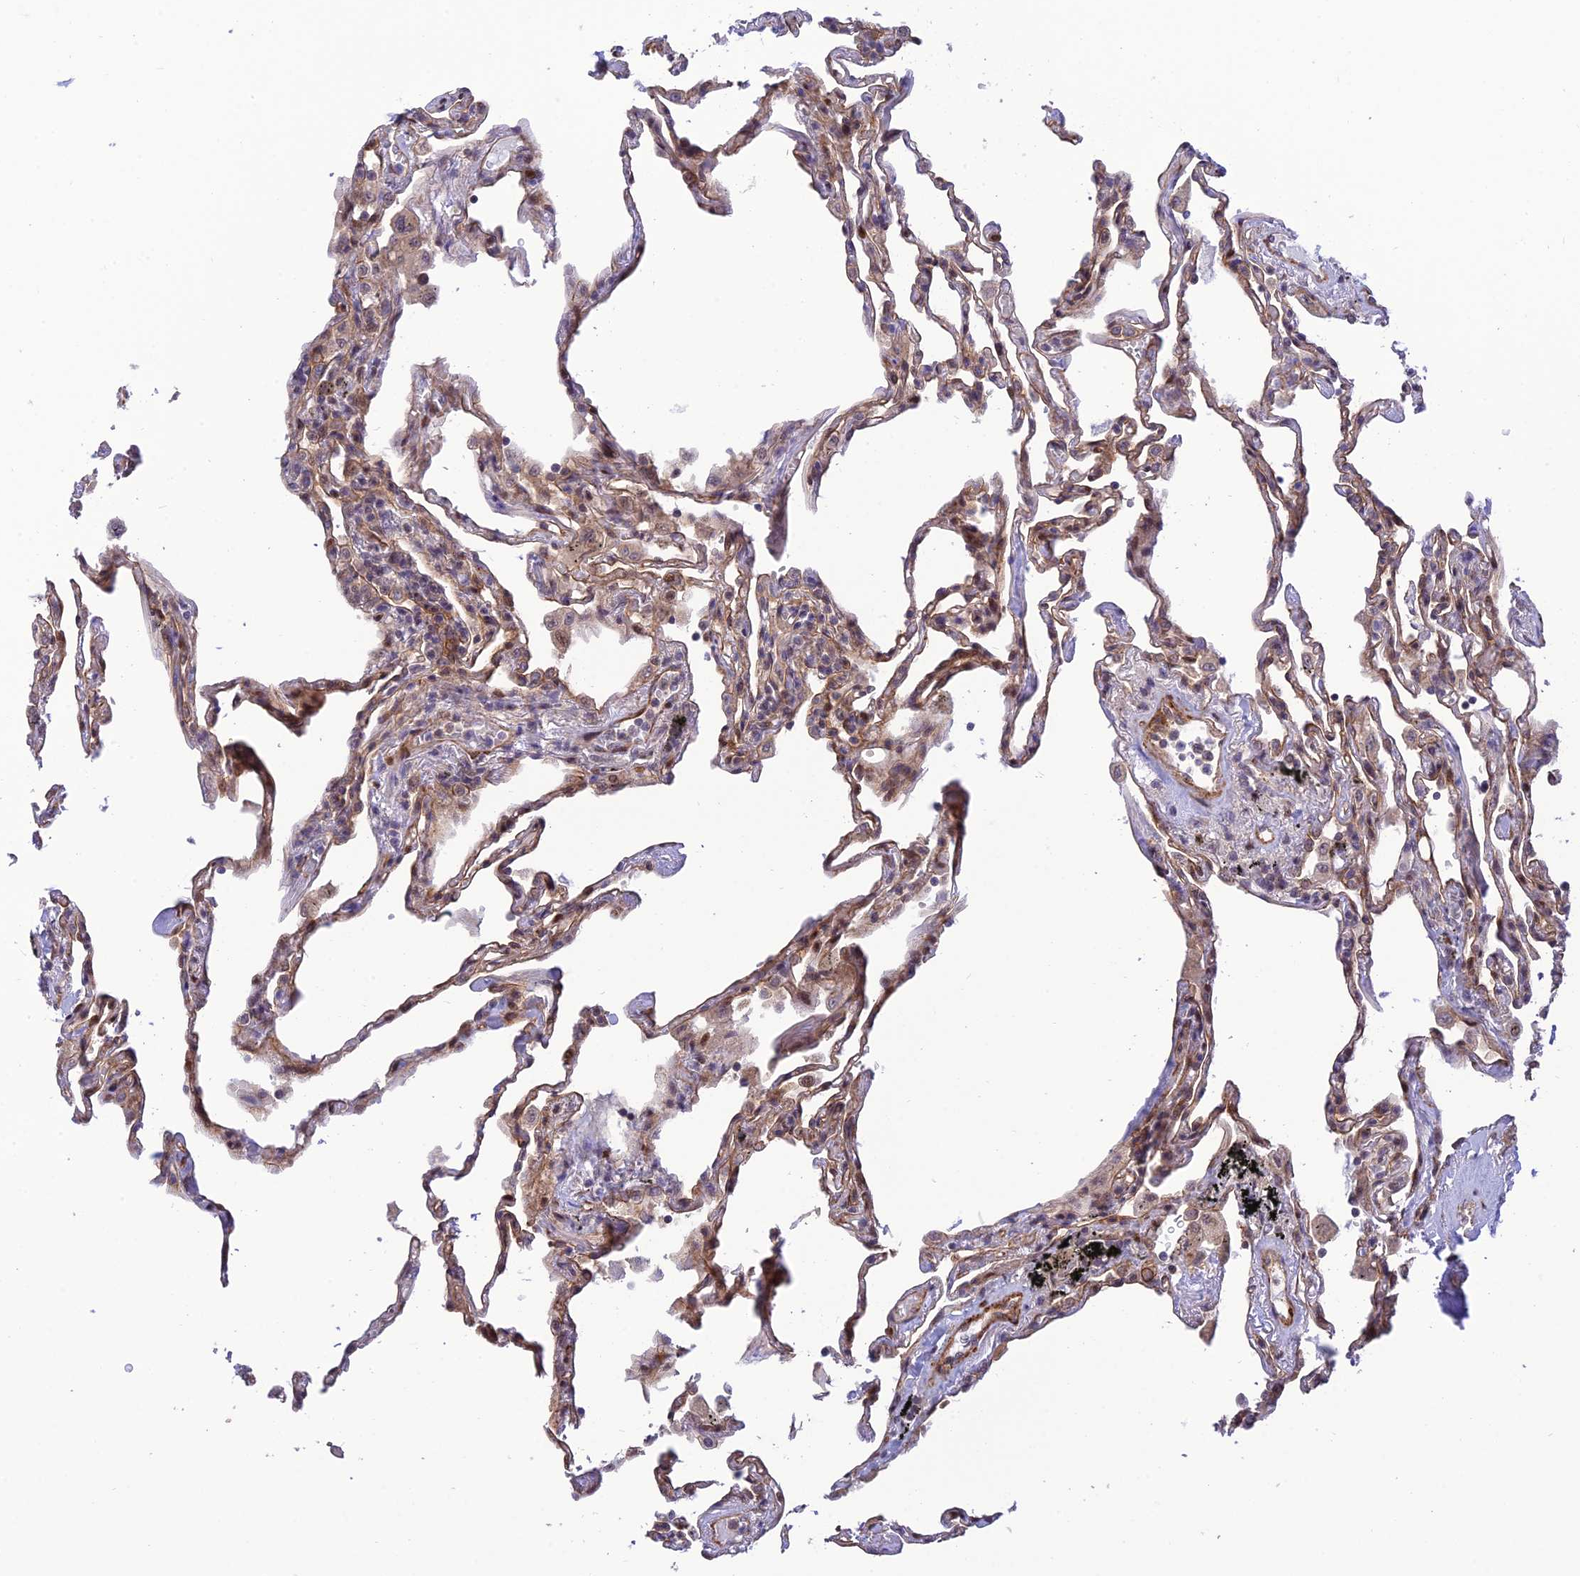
{"staining": {"intensity": "weak", "quantity": "25%-75%", "location": "cytoplasmic/membranous"}, "tissue": "lung", "cell_type": "Alveolar cells", "image_type": "normal", "snomed": [{"axis": "morphology", "description": "Normal tissue, NOS"}, {"axis": "topography", "description": "Lung"}], "caption": "Immunohistochemistry (IHC) of unremarkable human lung reveals low levels of weak cytoplasmic/membranous positivity in about 25%-75% of alveolar cells. (brown staining indicates protein expression, while blue staining denotes nuclei).", "gene": "ZNF584", "patient": {"sex": "male", "age": 59}}